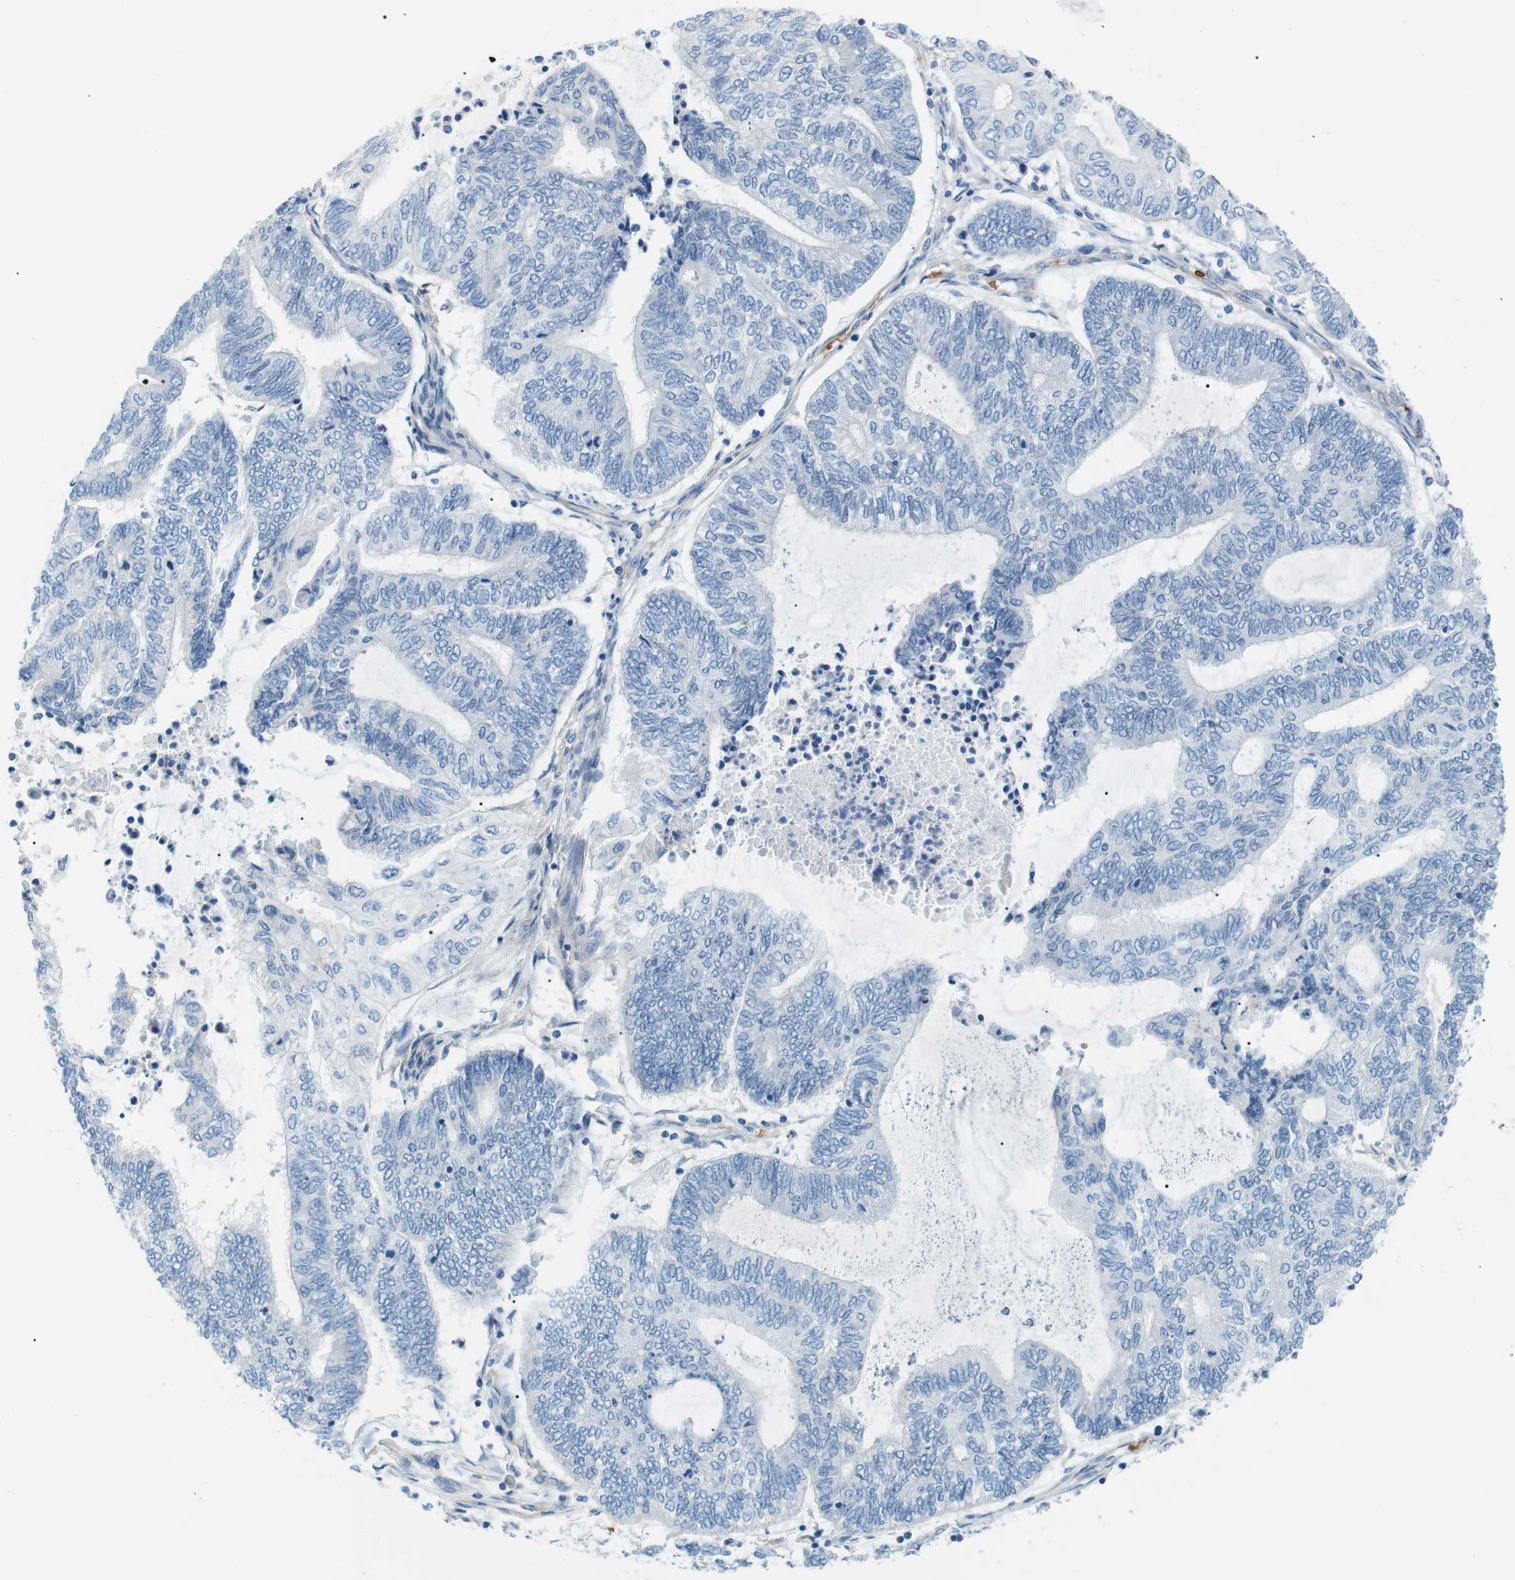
{"staining": {"intensity": "negative", "quantity": "none", "location": "none"}, "tissue": "endometrial cancer", "cell_type": "Tumor cells", "image_type": "cancer", "snomed": [{"axis": "morphology", "description": "Adenocarcinoma, NOS"}, {"axis": "topography", "description": "Uterus"}, {"axis": "topography", "description": "Endometrium"}], "caption": "Endometrial adenocarcinoma was stained to show a protein in brown. There is no significant positivity in tumor cells.", "gene": "ADCY10", "patient": {"sex": "female", "age": 70}}